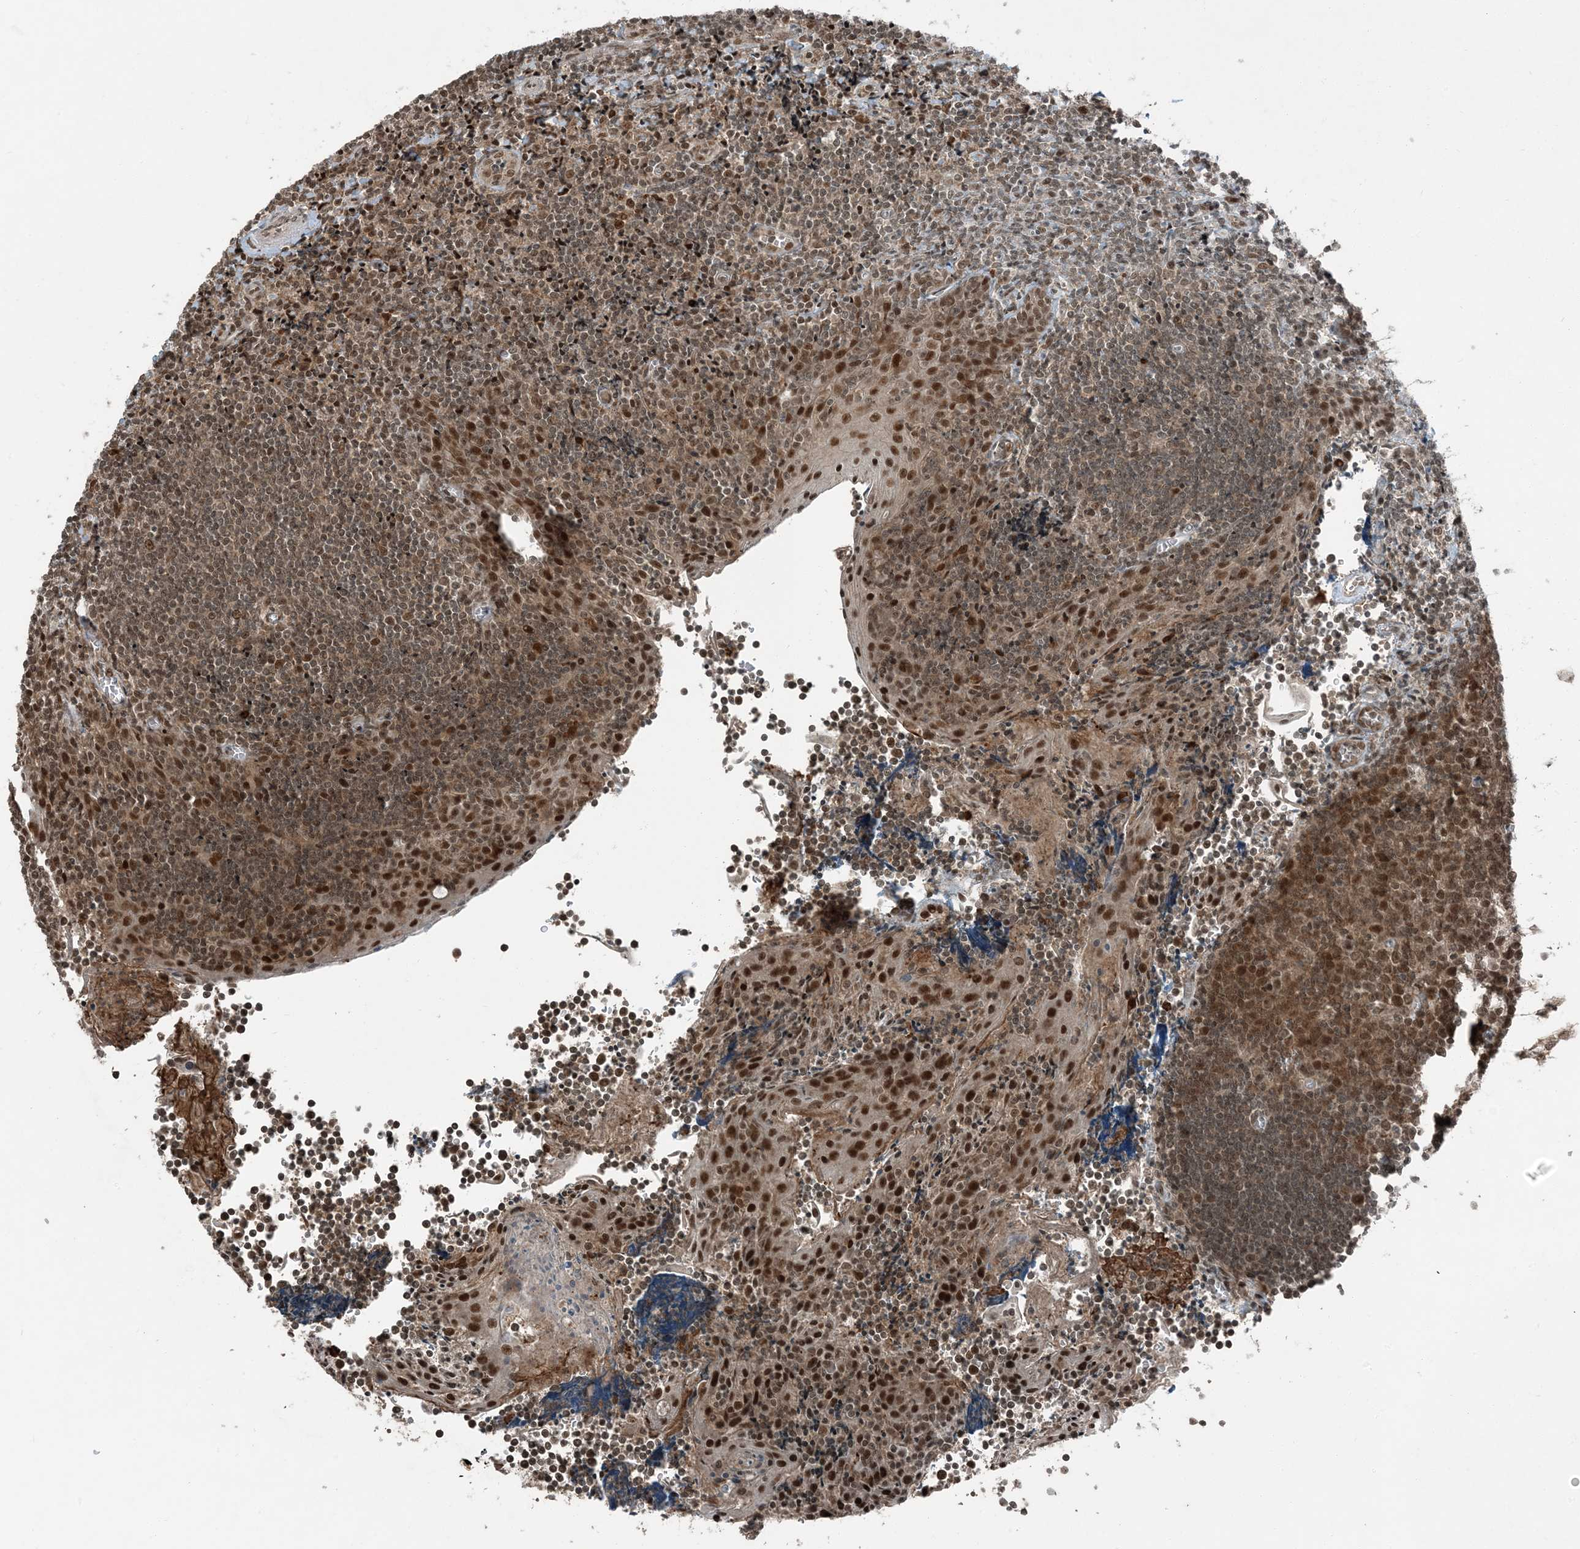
{"staining": {"intensity": "moderate", "quantity": ">75%", "location": "nuclear"}, "tissue": "tonsil", "cell_type": "Germinal center cells", "image_type": "normal", "snomed": [{"axis": "morphology", "description": "Normal tissue, NOS"}, {"axis": "topography", "description": "Tonsil"}], "caption": "Immunohistochemistry (IHC) histopathology image of unremarkable tonsil: tonsil stained using immunohistochemistry (IHC) reveals medium levels of moderate protein expression localized specifically in the nuclear of germinal center cells, appearing as a nuclear brown color.", "gene": "TRAPPC12", "patient": {"sex": "male", "age": 27}}